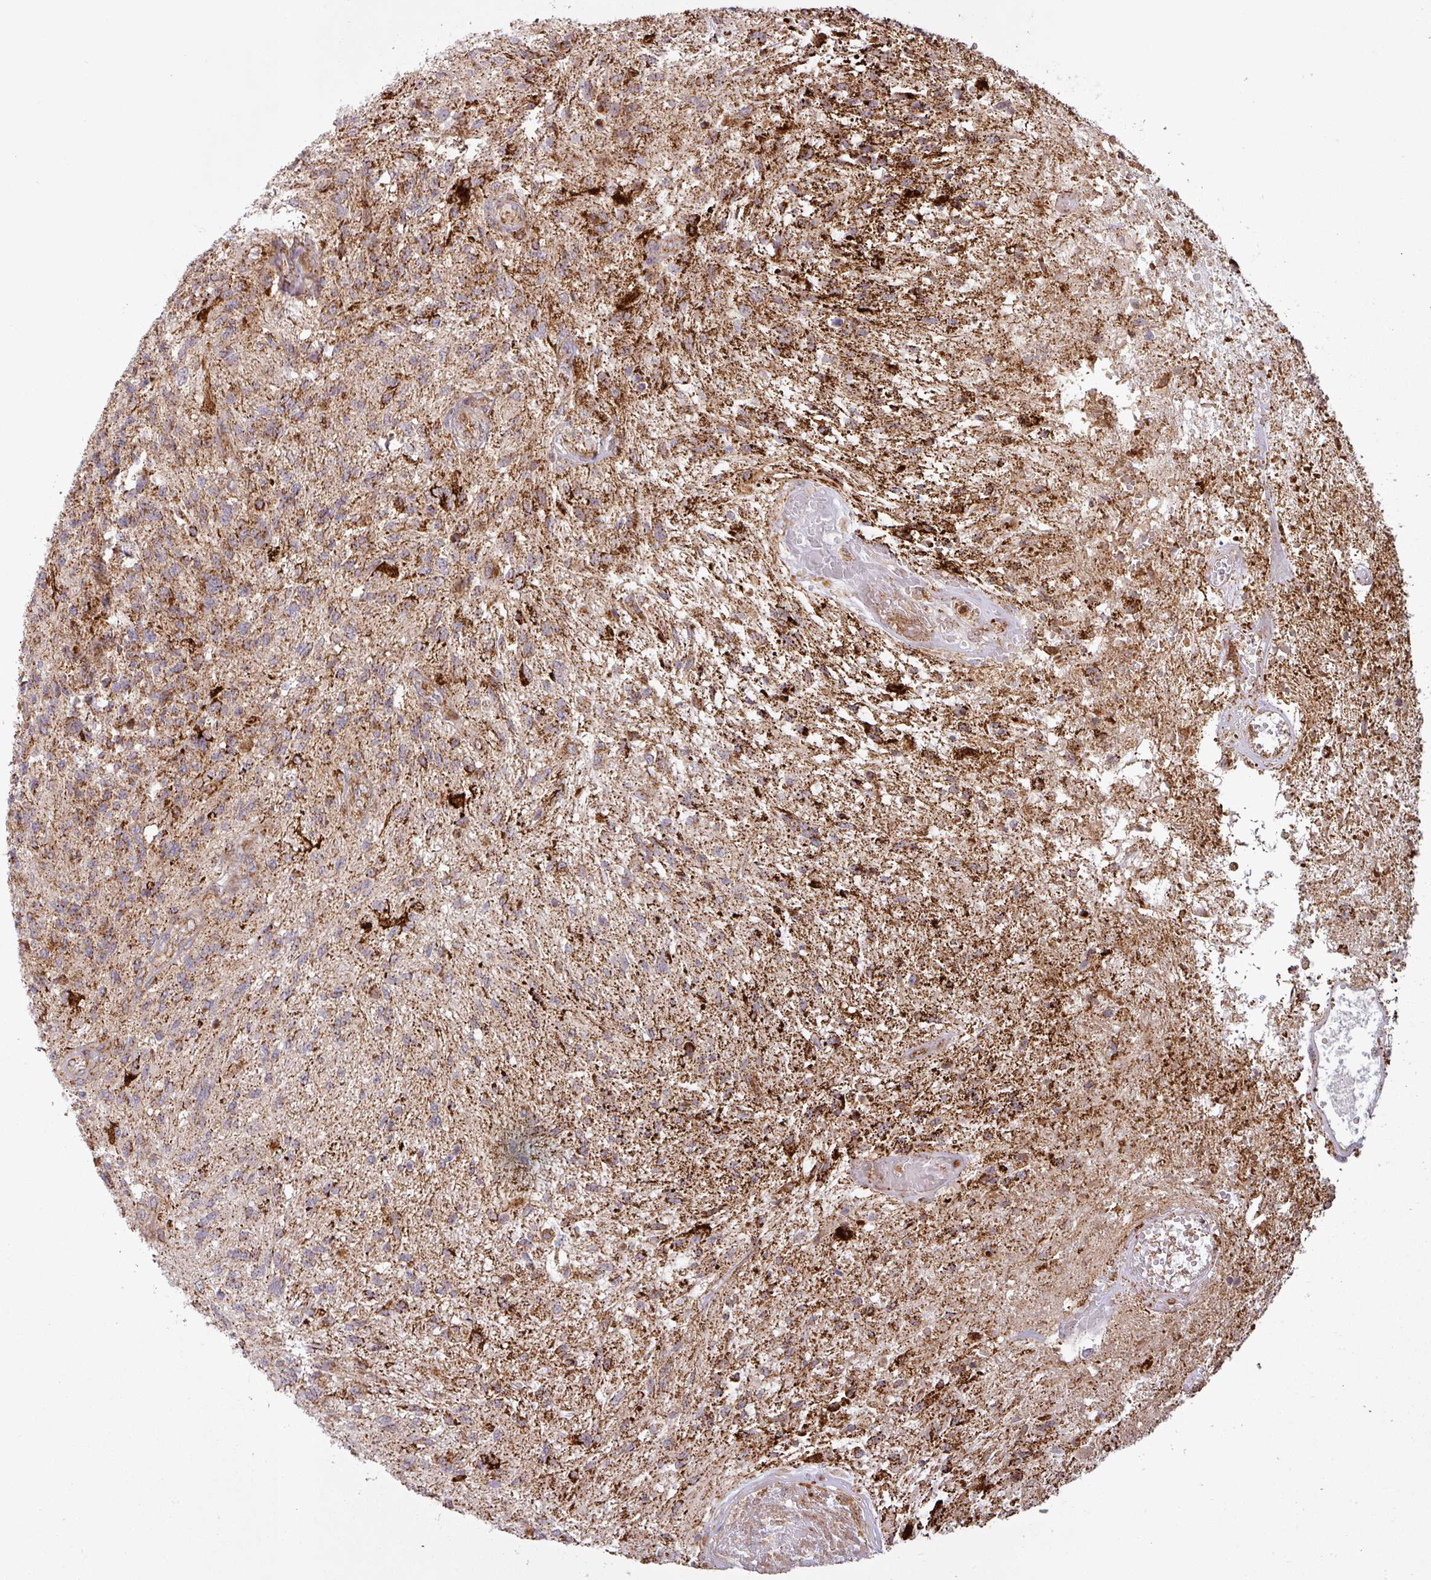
{"staining": {"intensity": "moderate", "quantity": ">75%", "location": "cytoplasmic/membranous"}, "tissue": "glioma", "cell_type": "Tumor cells", "image_type": "cancer", "snomed": [{"axis": "morphology", "description": "Glioma, malignant, High grade"}, {"axis": "topography", "description": "Brain"}], "caption": "Glioma stained with a brown dye shows moderate cytoplasmic/membranous positive positivity in about >75% of tumor cells.", "gene": "GPD2", "patient": {"sex": "male", "age": 56}}